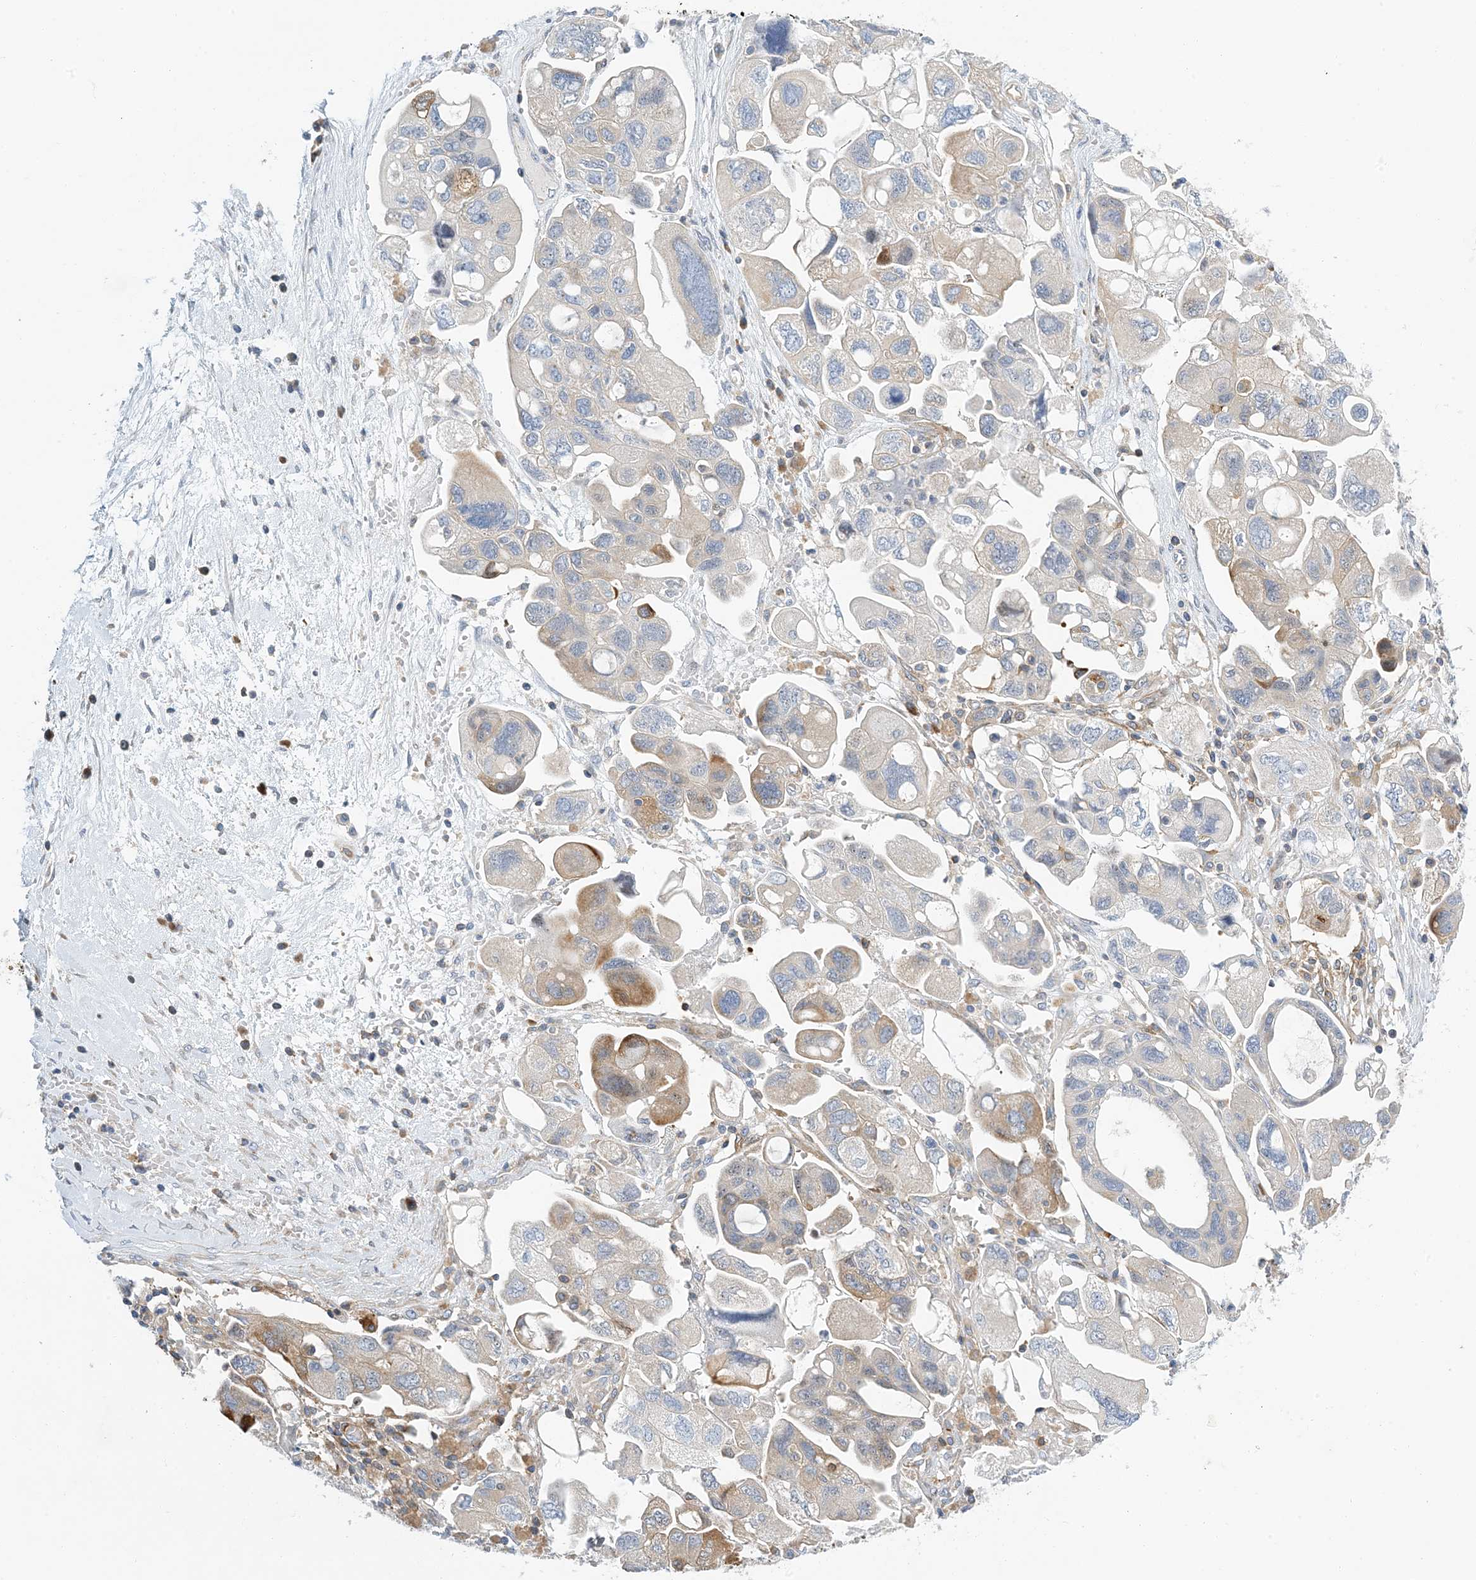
{"staining": {"intensity": "moderate", "quantity": "<25%", "location": "cytoplasmic/membranous"}, "tissue": "ovarian cancer", "cell_type": "Tumor cells", "image_type": "cancer", "snomed": [{"axis": "morphology", "description": "Carcinoma, NOS"}, {"axis": "morphology", "description": "Cystadenocarcinoma, serous, NOS"}, {"axis": "topography", "description": "Ovary"}], "caption": "Brown immunohistochemical staining in ovarian cancer (carcinoma) demonstrates moderate cytoplasmic/membranous expression in about <25% of tumor cells. (IHC, brightfield microscopy, high magnification).", "gene": "PCDHA2", "patient": {"sex": "female", "age": 69}}